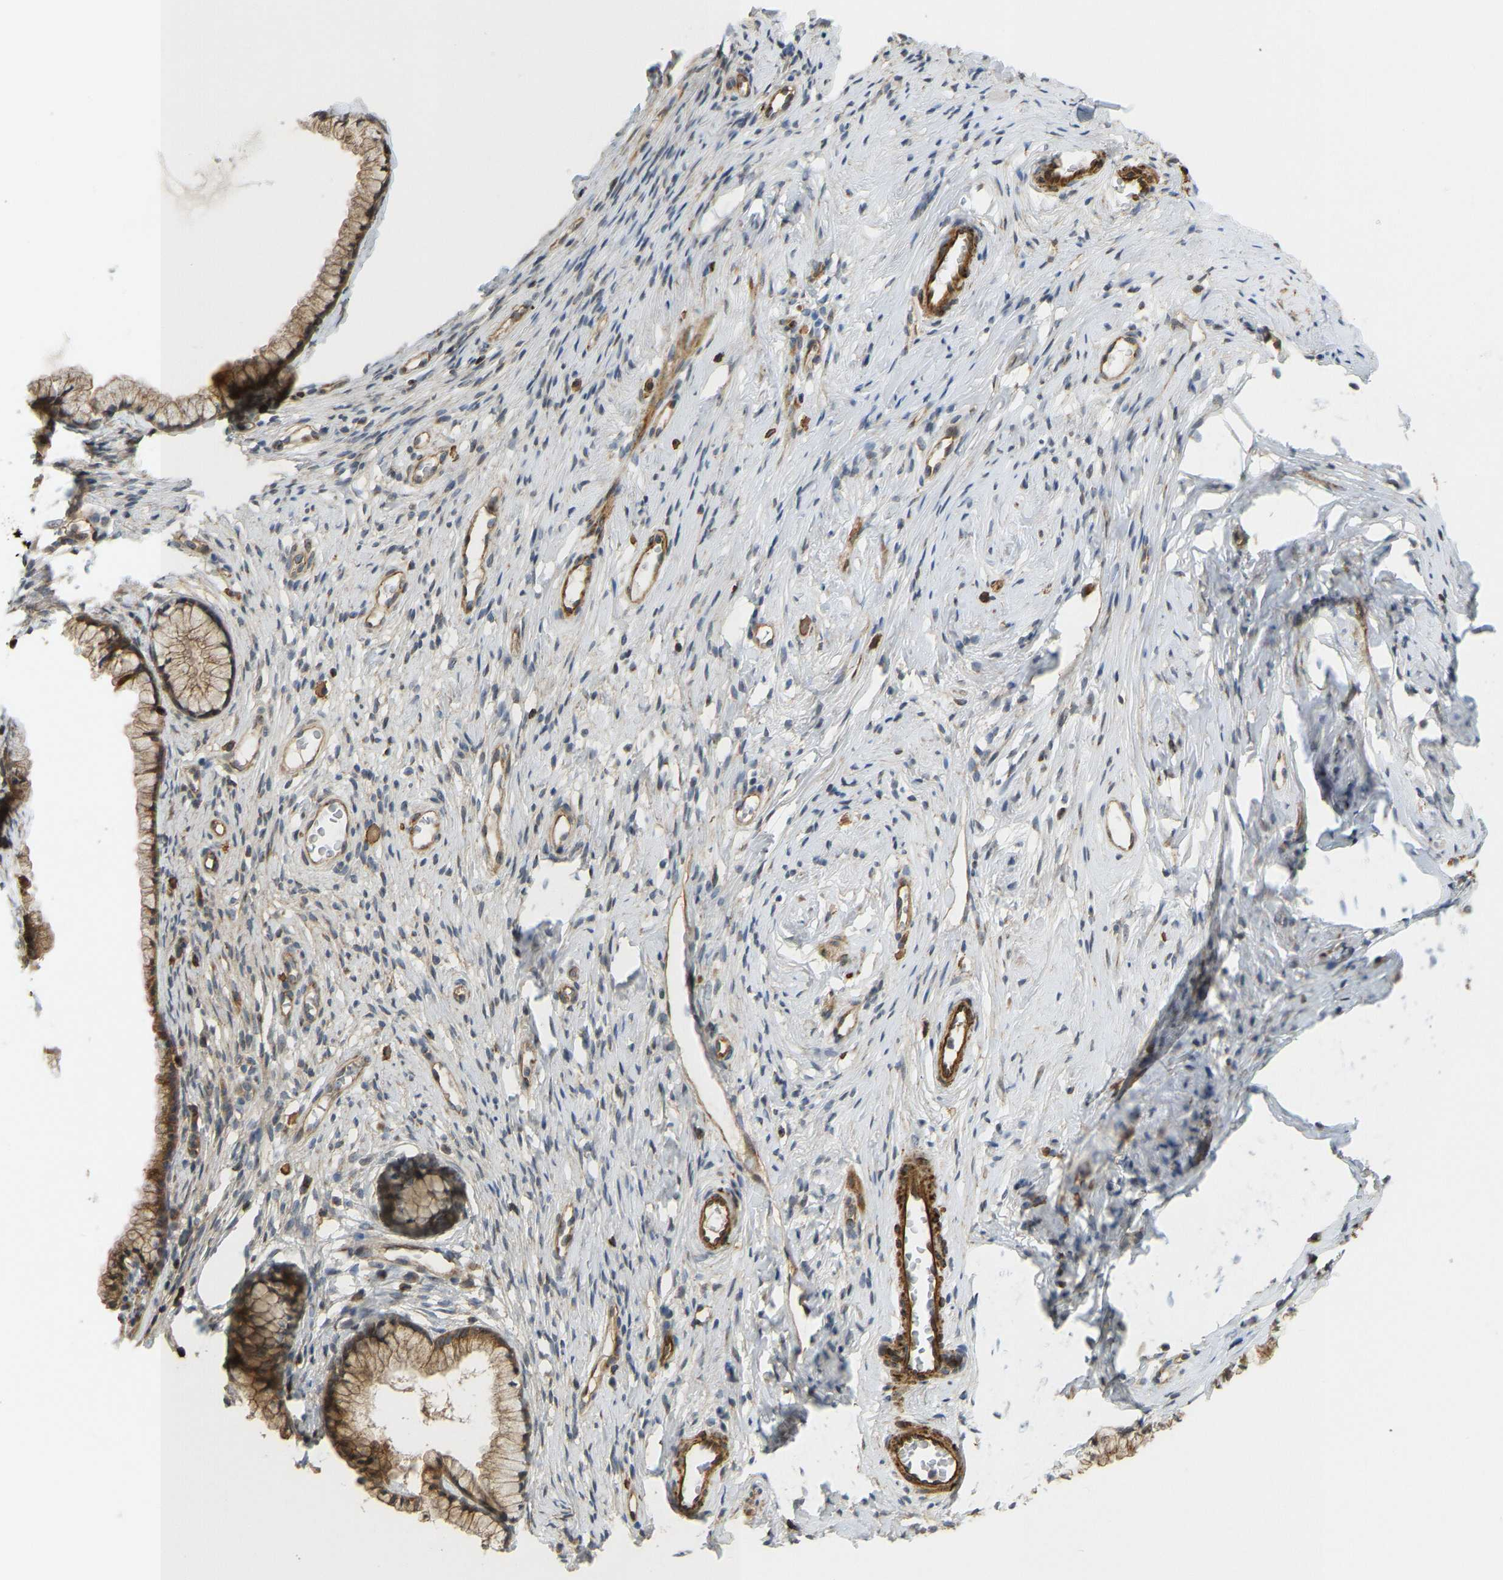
{"staining": {"intensity": "moderate", "quantity": ">75%", "location": "cytoplasmic/membranous"}, "tissue": "cervix", "cell_type": "Glandular cells", "image_type": "normal", "snomed": [{"axis": "morphology", "description": "Normal tissue, NOS"}, {"axis": "topography", "description": "Cervix"}], "caption": "Moderate cytoplasmic/membranous staining for a protein is seen in about >75% of glandular cells of unremarkable cervix using immunohistochemistry (IHC).", "gene": "KIAA1671", "patient": {"sex": "female", "age": 77}}